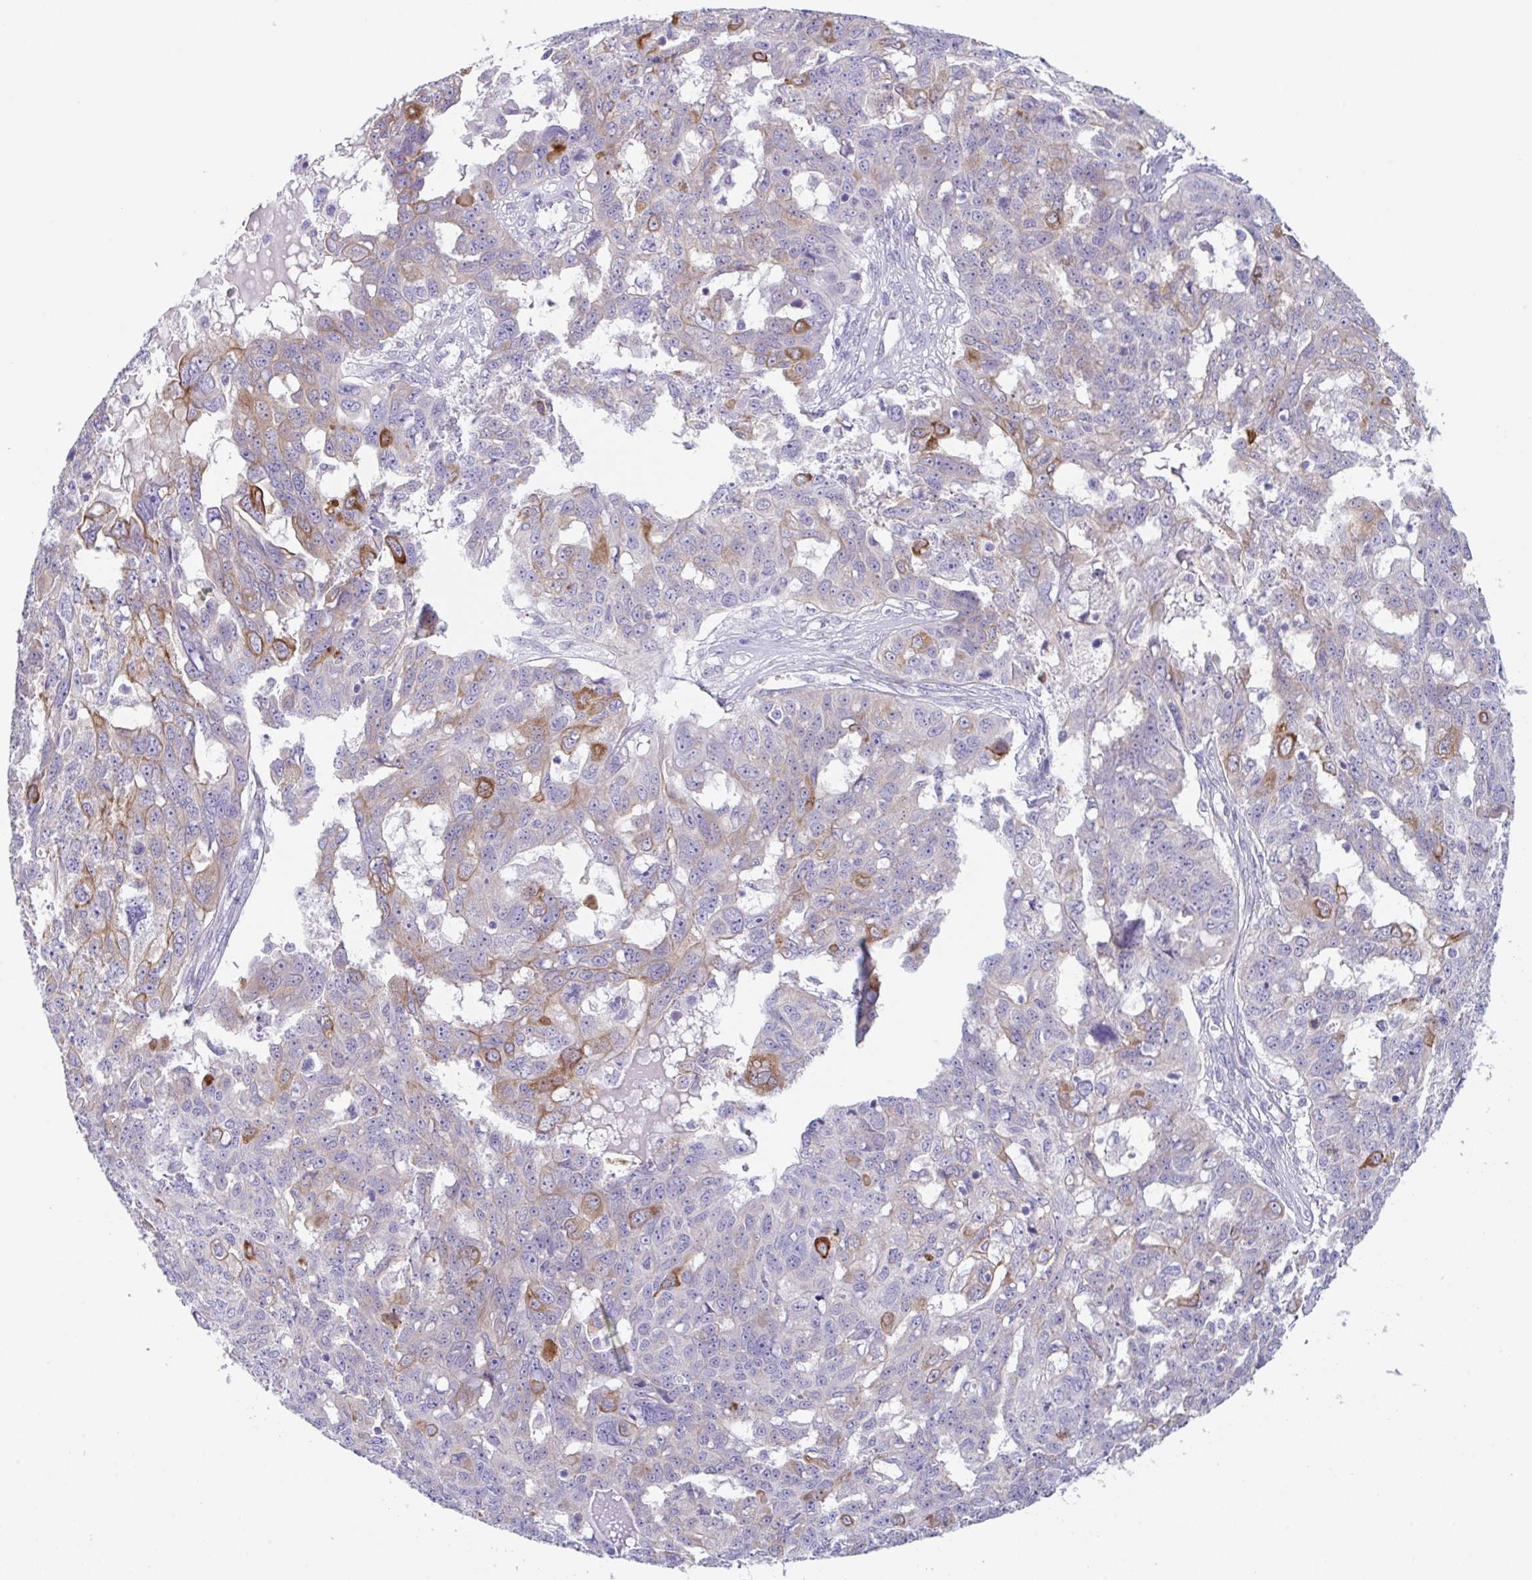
{"staining": {"intensity": "moderate", "quantity": "25%-75%", "location": "cytoplasmic/membranous"}, "tissue": "ovarian cancer", "cell_type": "Tumor cells", "image_type": "cancer", "snomed": [{"axis": "morphology", "description": "Carcinoma, endometroid"}, {"axis": "topography", "description": "Ovary"}], "caption": "A medium amount of moderate cytoplasmic/membranous staining is seen in about 25%-75% of tumor cells in ovarian cancer tissue.", "gene": "TRAF4", "patient": {"sex": "female", "age": 70}}